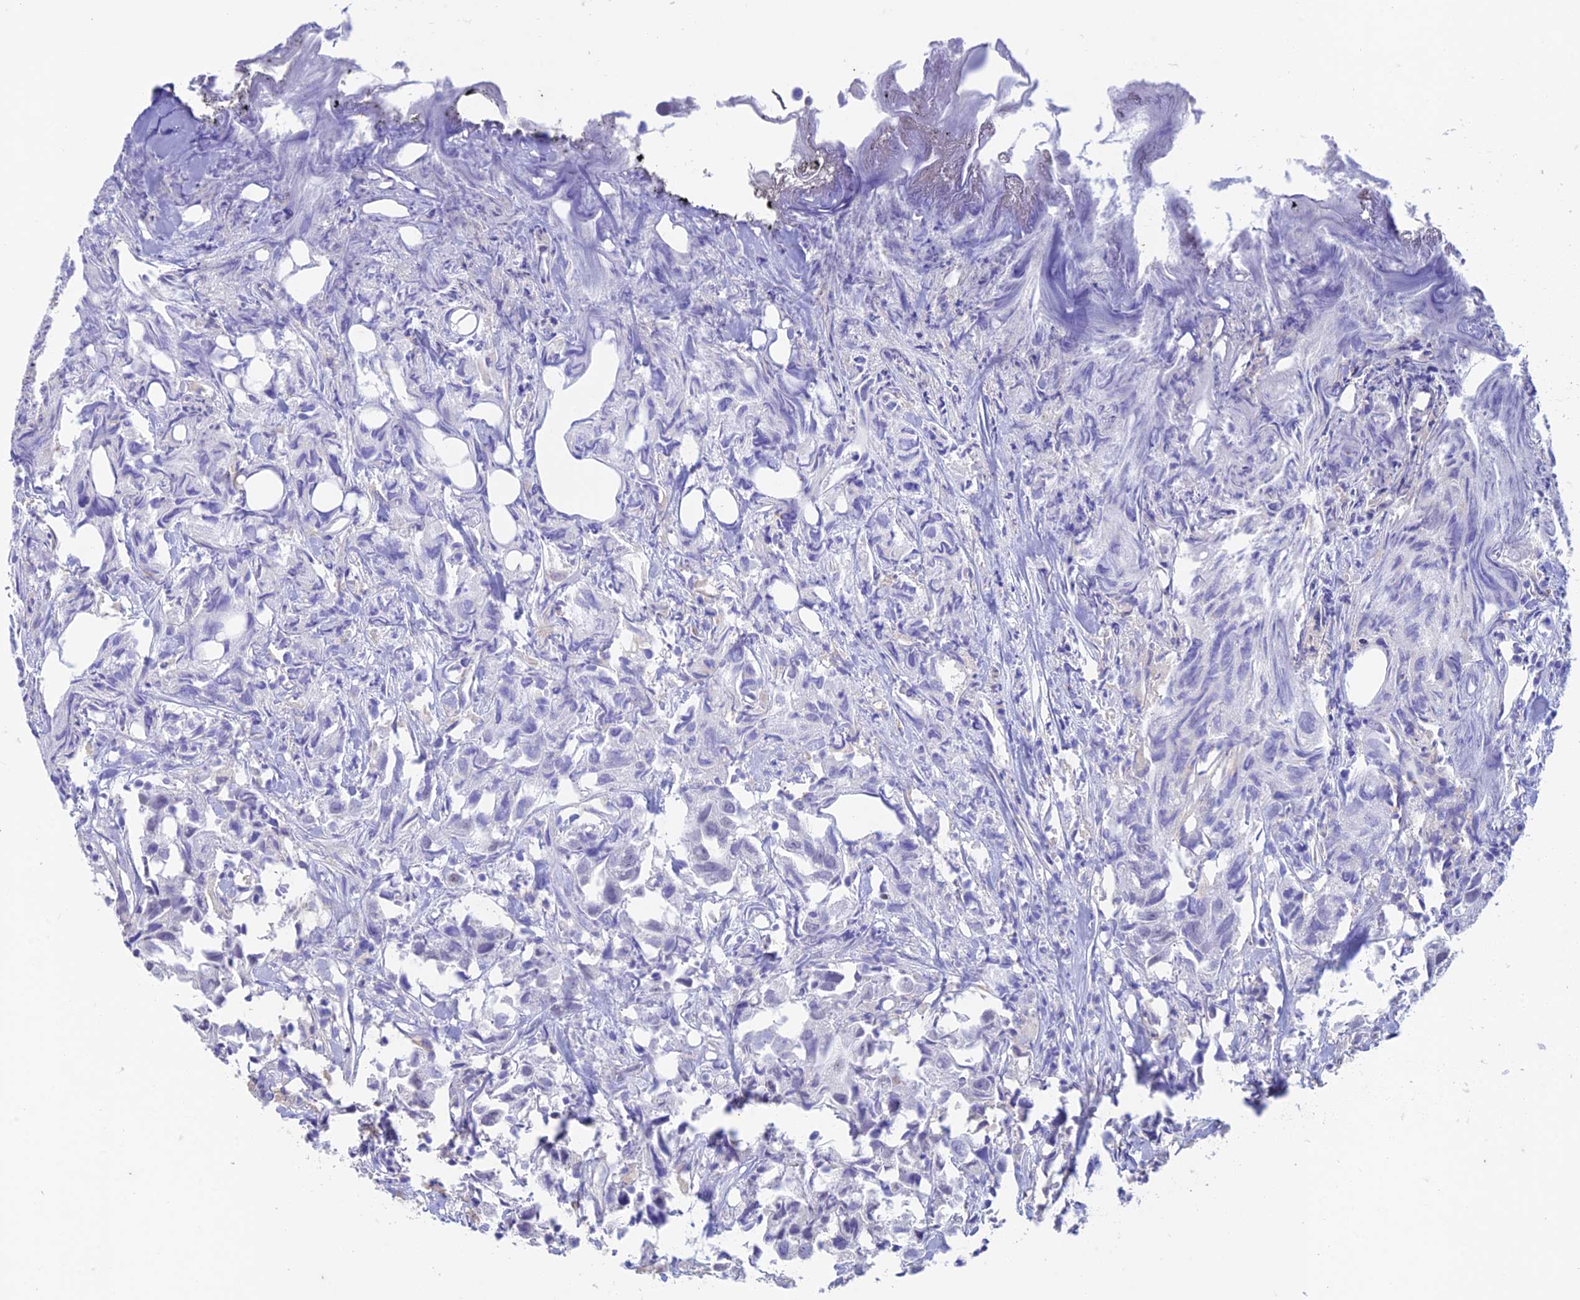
{"staining": {"intensity": "negative", "quantity": "none", "location": "none"}, "tissue": "urothelial cancer", "cell_type": "Tumor cells", "image_type": "cancer", "snomed": [{"axis": "morphology", "description": "Urothelial carcinoma, High grade"}, {"axis": "topography", "description": "Urinary bladder"}], "caption": "Immunohistochemistry (IHC) image of neoplastic tissue: human urothelial cancer stained with DAB (3,3'-diaminobenzidine) reveals no significant protein positivity in tumor cells. Nuclei are stained in blue.", "gene": "FGF7", "patient": {"sex": "female", "age": 75}}